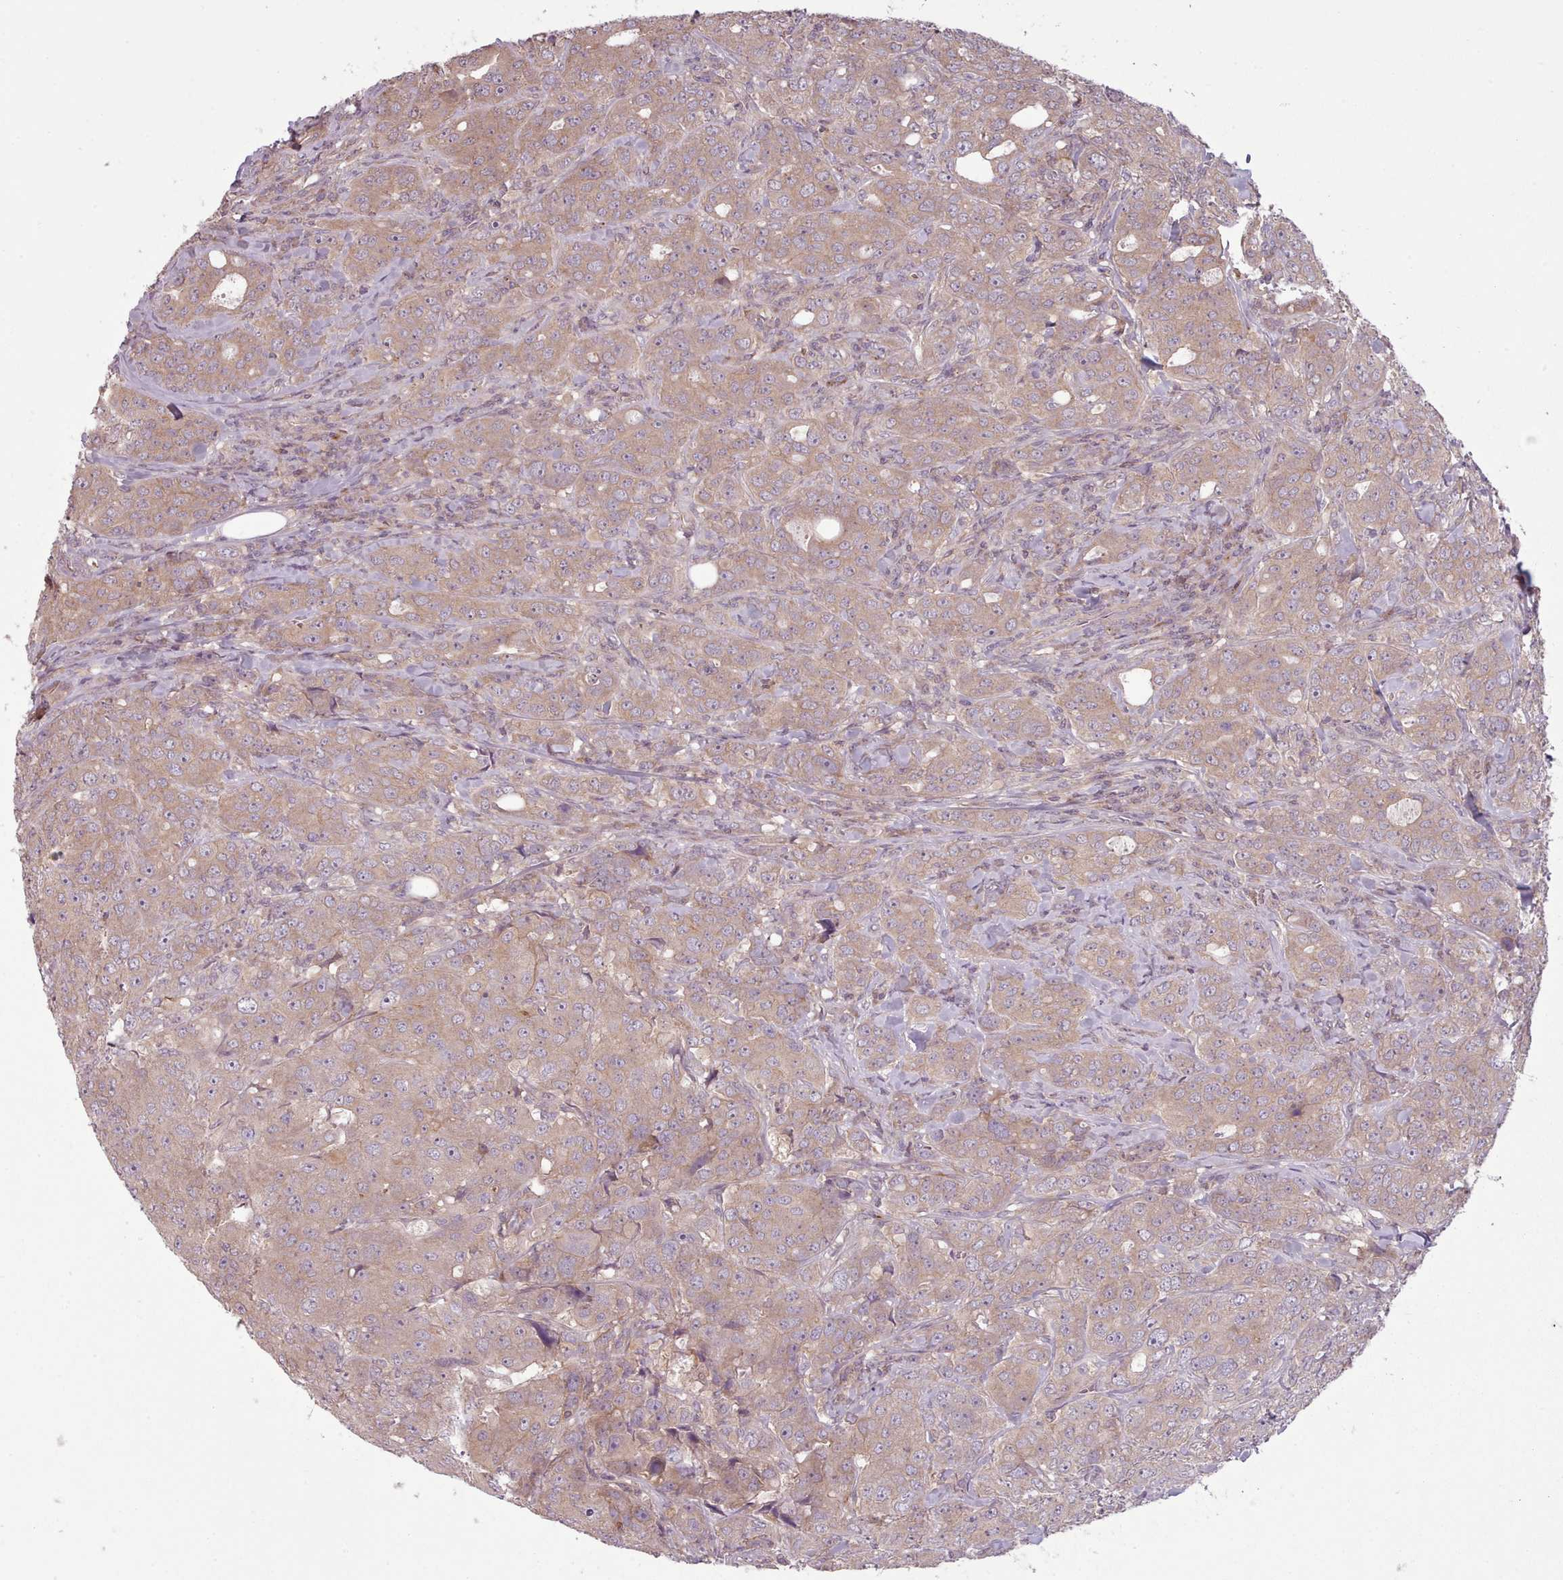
{"staining": {"intensity": "moderate", "quantity": ">75%", "location": "cytoplasmic/membranous"}, "tissue": "breast cancer", "cell_type": "Tumor cells", "image_type": "cancer", "snomed": [{"axis": "morphology", "description": "Duct carcinoma"}, {"axis": "topography", "description": "Breast"}], "caption": "A brown stain shows moderate cytoplasmic/membranous positivity of a protein in breast cancer tumor cells.", "gene": "NT5DC2", "patient": {"sex": "female", "age": 43}}